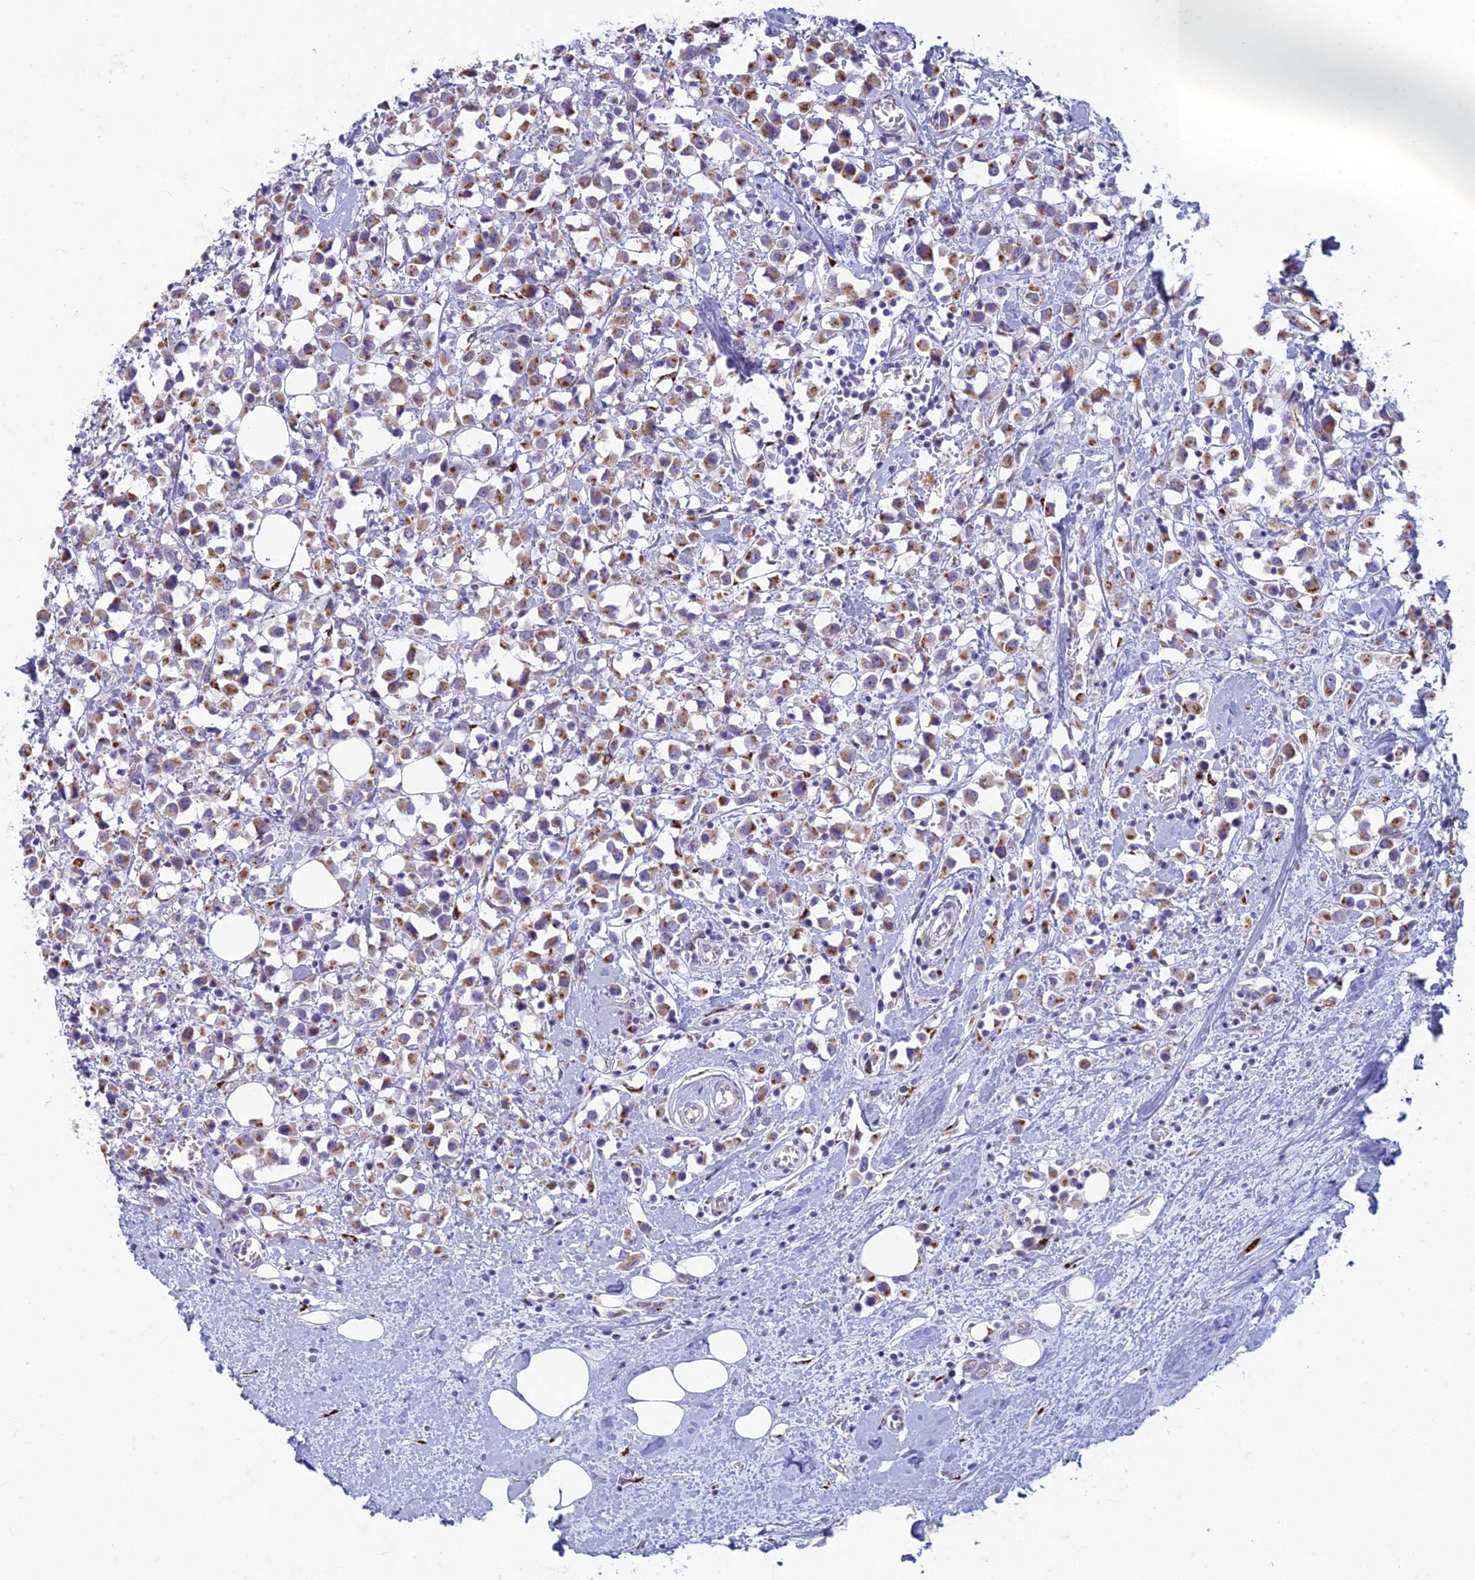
{"staining": {"intensity": "moderate", "quantity": ">75%", "location": "cytoplasmic/membranous"}, "tissue": "breast cancer", "cell_type": "Tumor cells", "image_type": "cancer", "snomed": [{"axis": "morphology", "description": "Duct carcinoma"}, {"axis": "topography", "description": "Breast"}], "caption": "Breast cancer (infiltrating ductal carcinoma) stained for a protein (brown) displays moderate cytoplasmic/membranous positive expression in about >75% of tumor cells.", "gene": "FAM3C", "patient": {"sex": "female", "age": 61}}